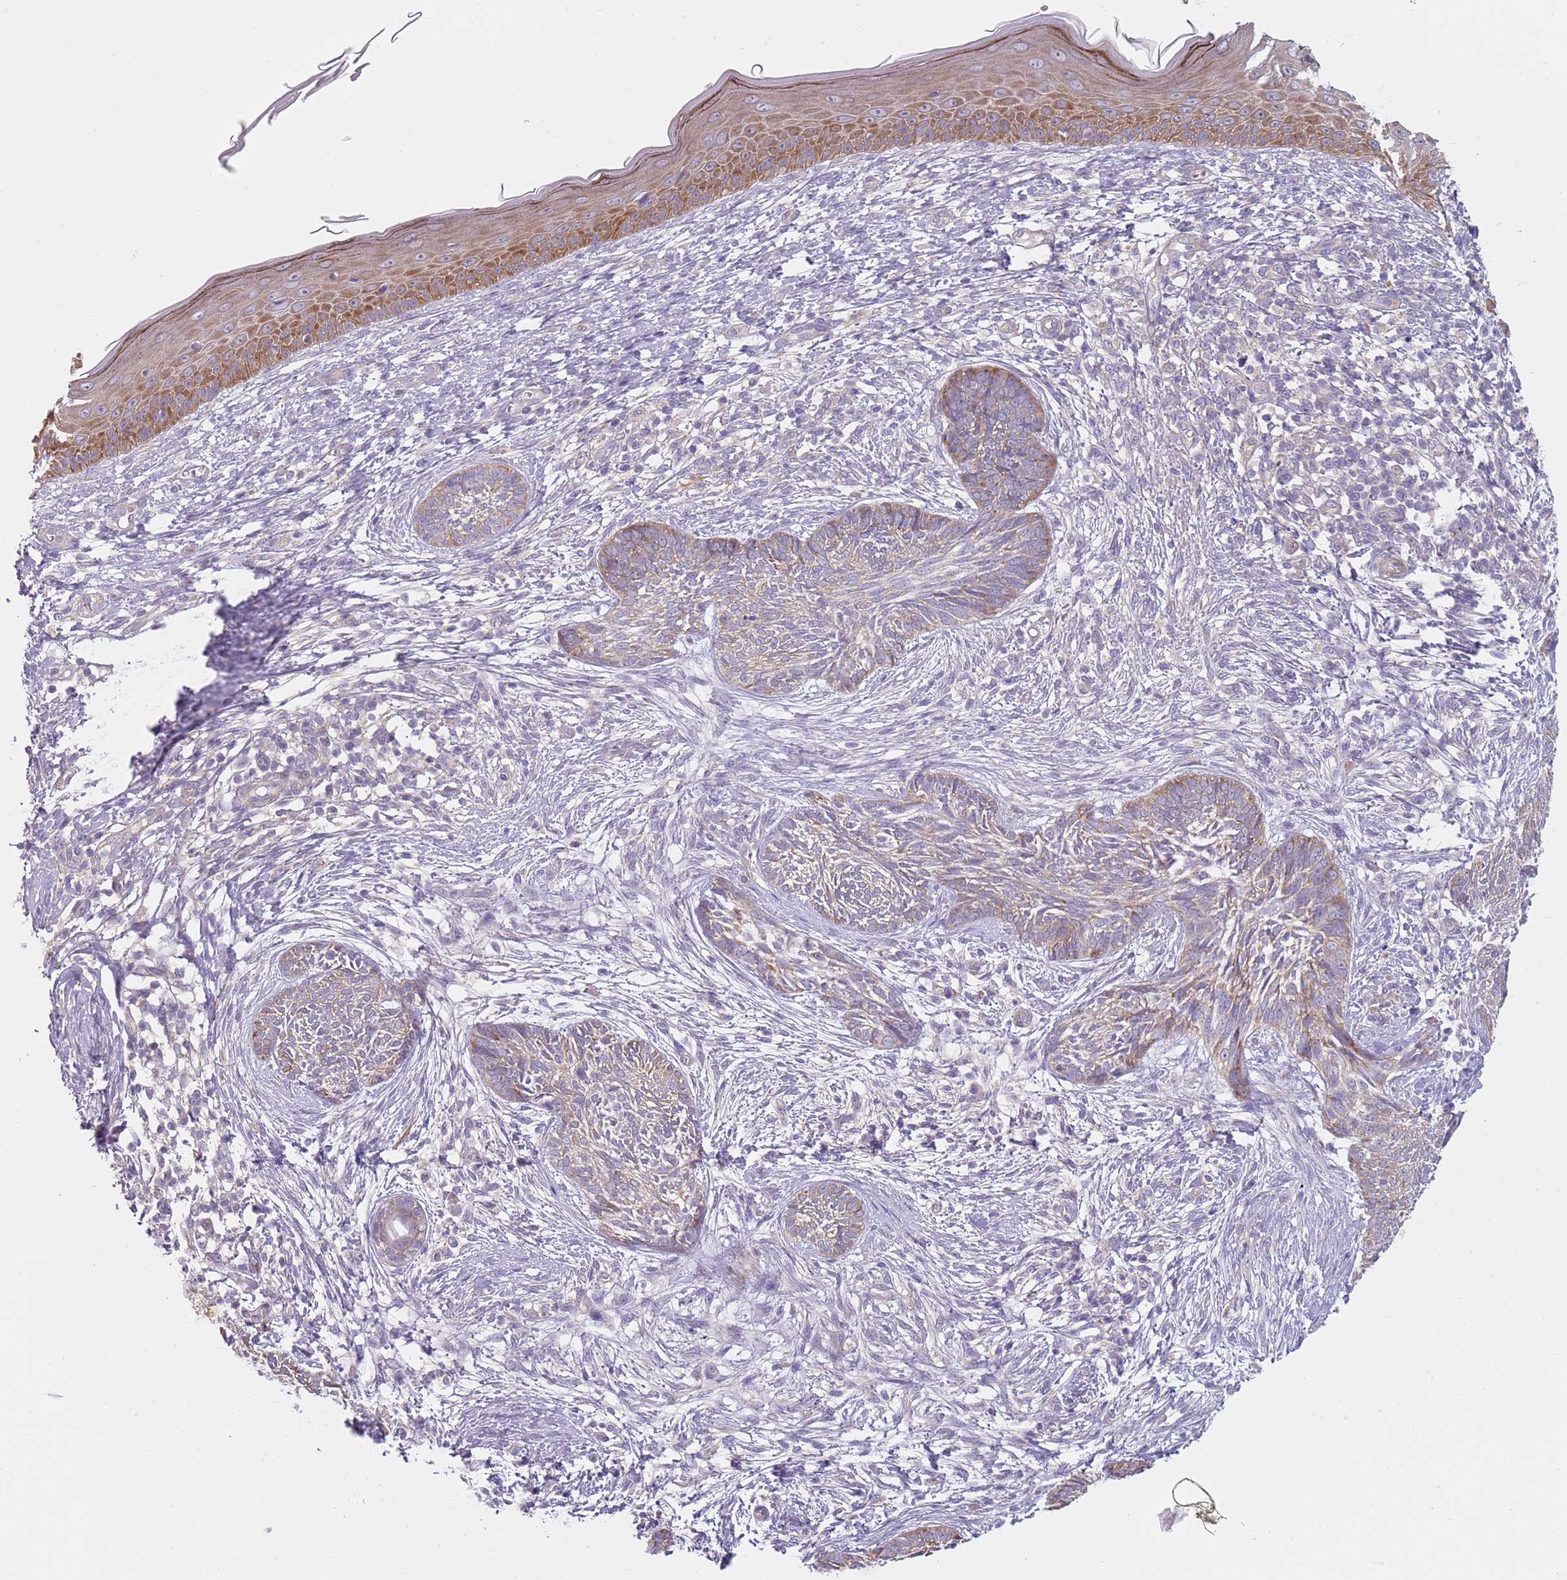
{"staining": {"intensity": "weak", "quantity": ">75%", "location": "cytoplasmic/membranous"}, "tissue": "skin cancer", "cell_type": "Tumor cells", "image_type": "cancer", "snomed": [{"axis": "morphology", "description": "Basal cell carcinoma"}, {"axis": "topography", "description": "Skin"}], "caption": "IHC micrograph of human skin cancer (basal cell carcinoma) stained for a protein (brown), which demonstrates low levels of weak cytoplasmic/membranous expression in about >75% of tumor cells.", "gene": "SLC26A6", "patient": {"sex": "male", "age": 73}}